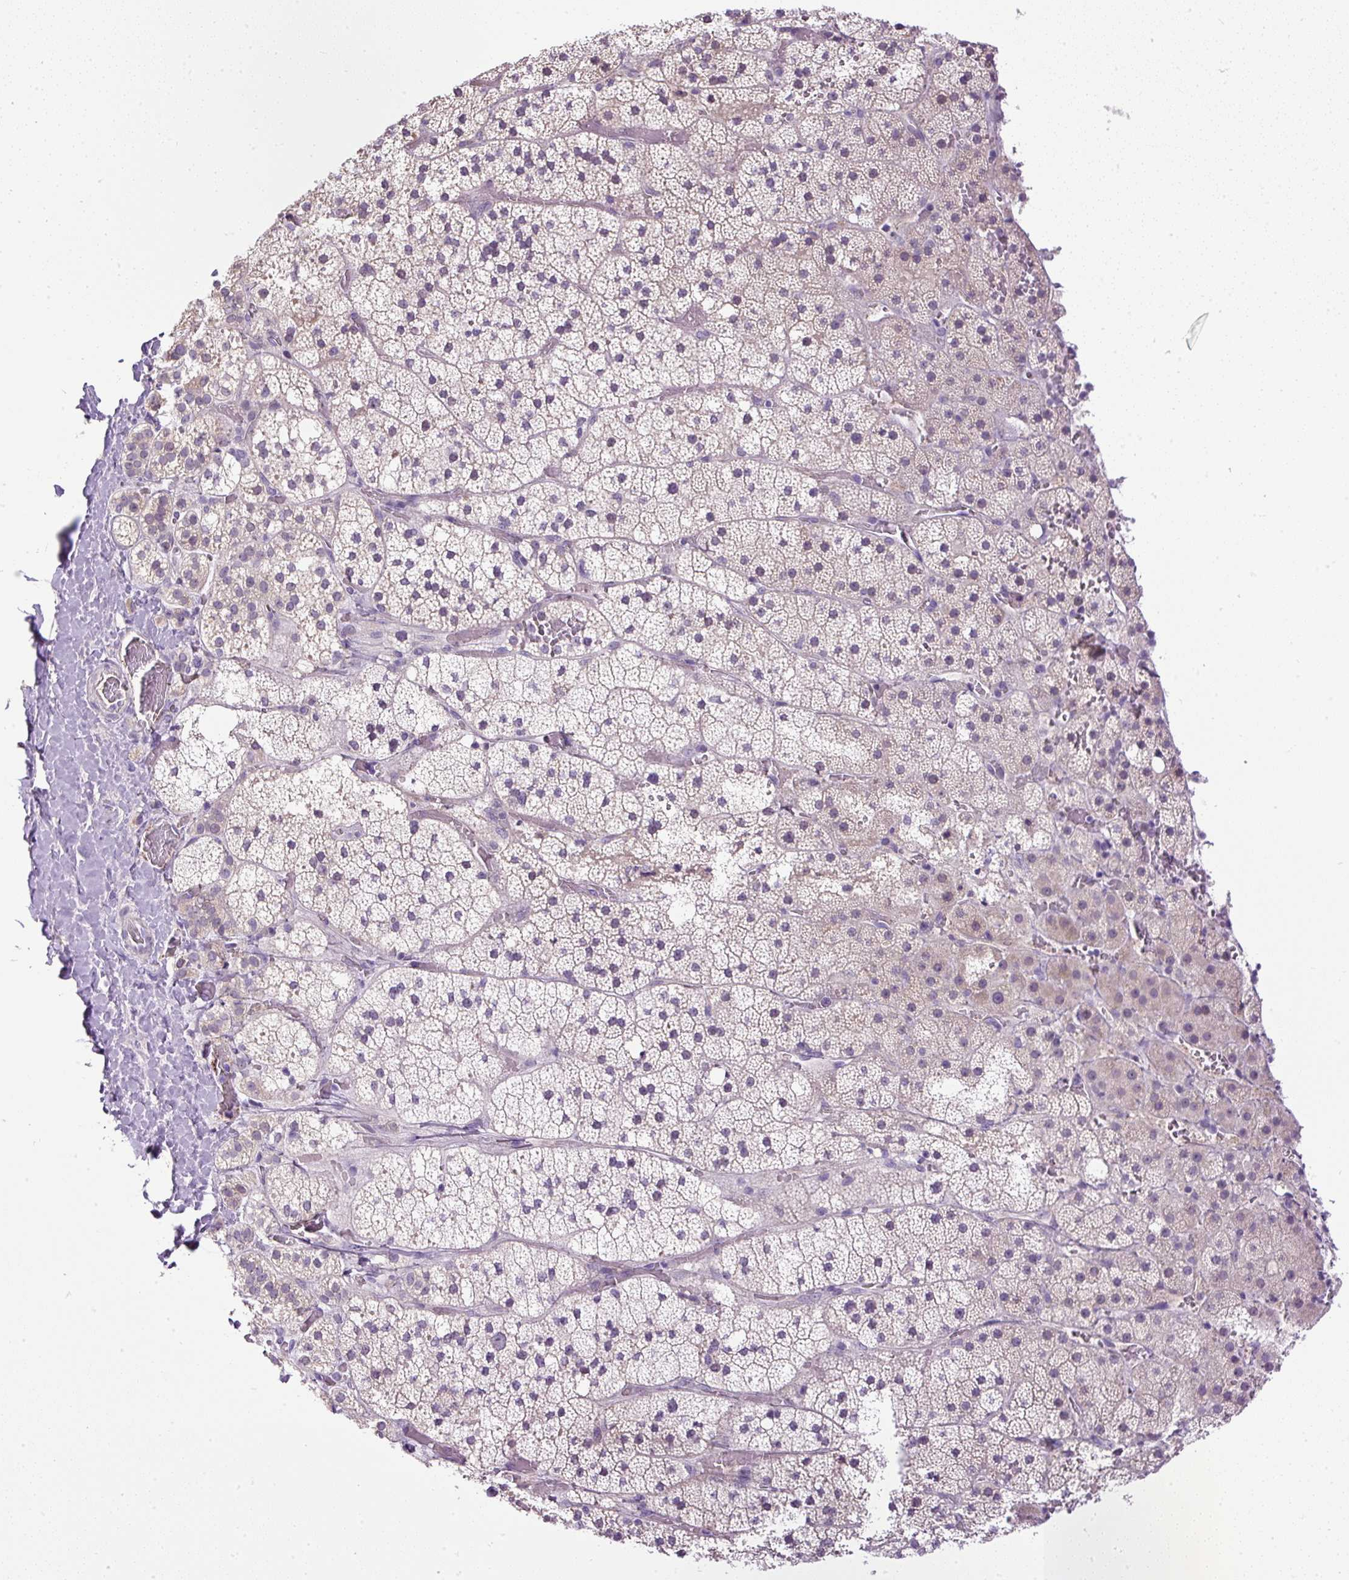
{"staining": {"intensity": "weak", "quantity": "<25%", "location": "cytoplasmic/membranous"}, "tissue": "adrenal gland", "cell_type": "Glandular cells", "image_type": "normal", "snomed": [{"axis": "morphology", "description": "Normal tissue, NOS"}, {"axis": "topography", "description": "Adrenal gland"}], "caption": "DAB (3,3'-diaminobenzidine) immunohistochemical staining of unremarkable adrenal gland reveals no significant positivity in glandular cells. (DAB (3,3'-diaminobenzidine) immunohistochemistry (IHC), high magnification).", "gene": "LEFTY1", "patient": {"sex": "male", "age": 53}}